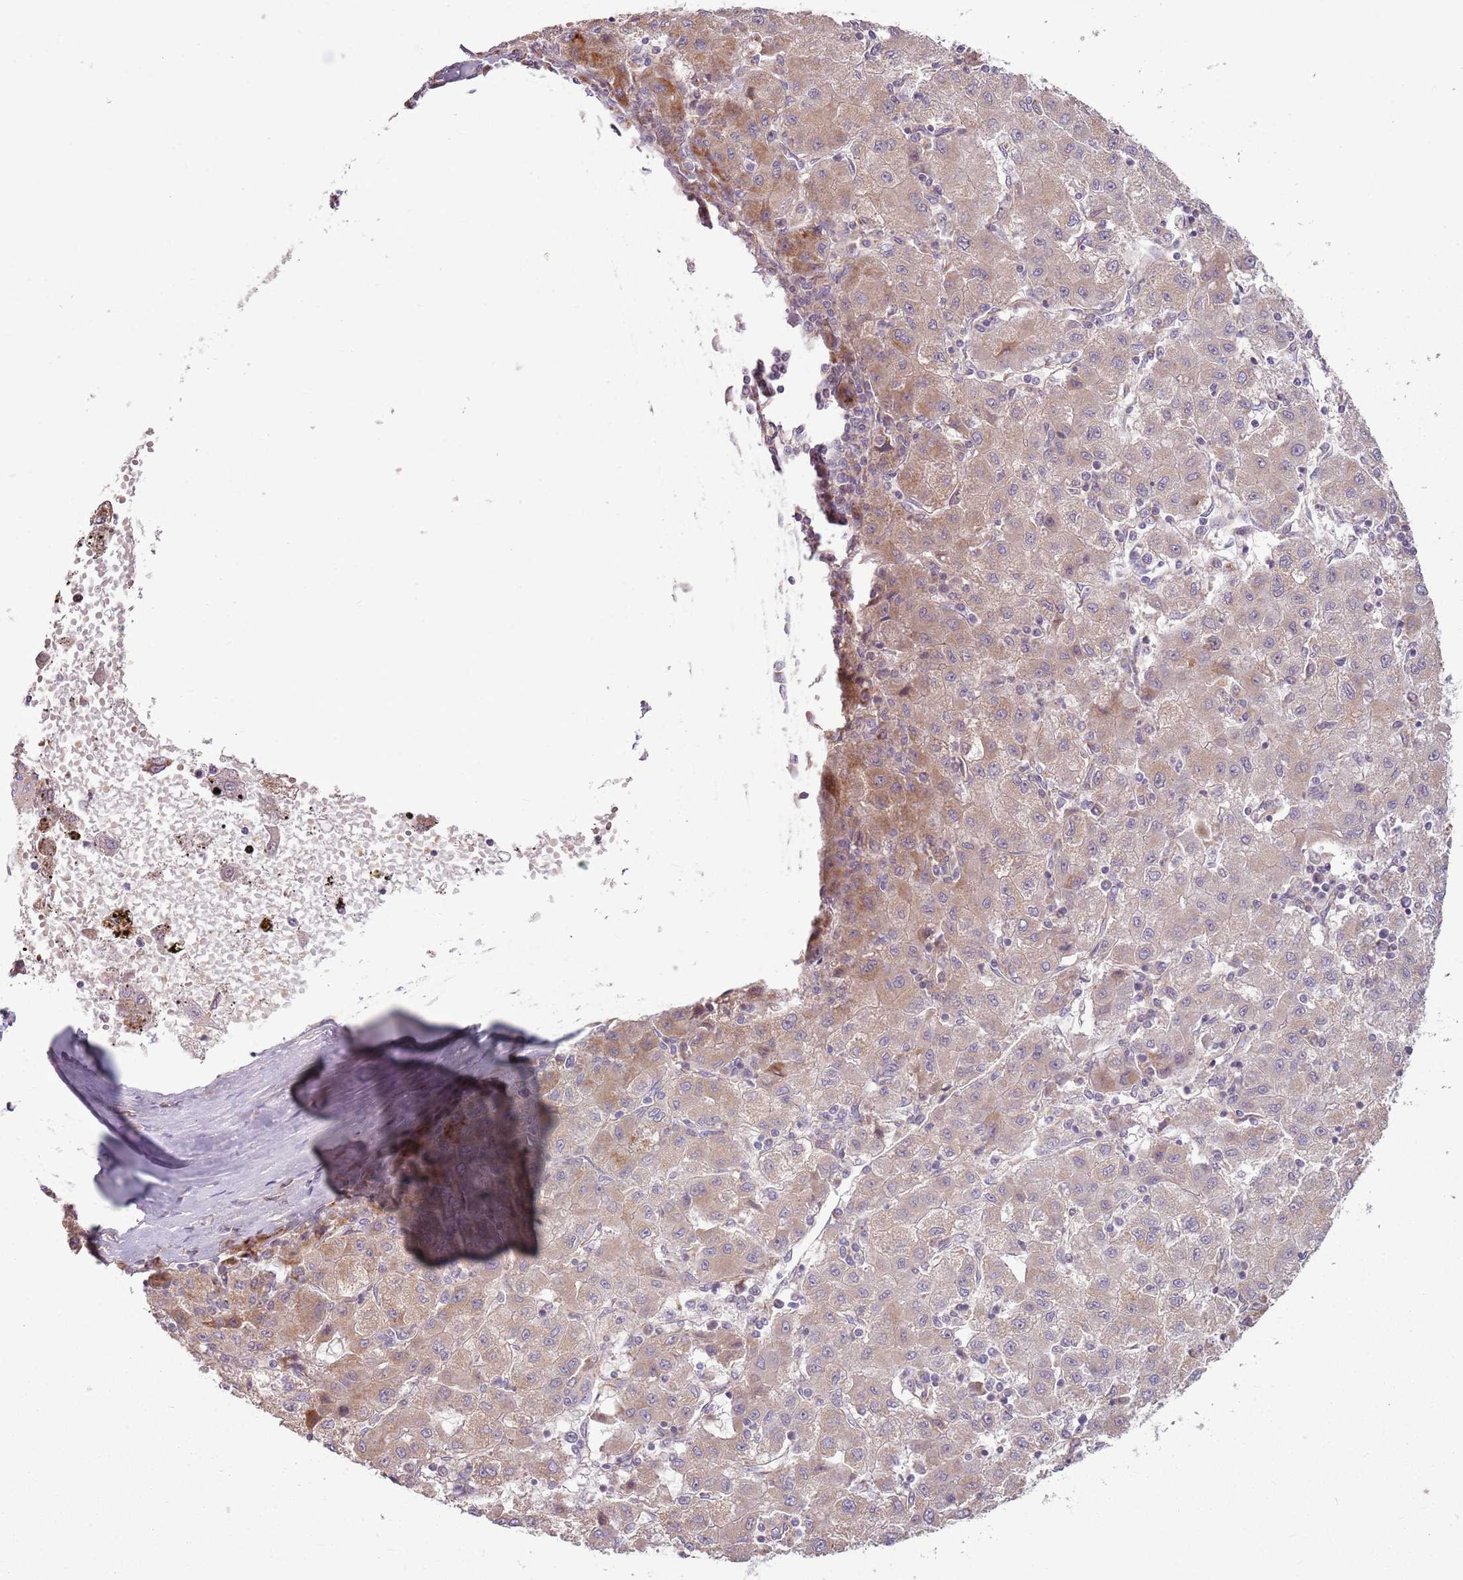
{"staining": {"intensity": "weak", "quantity": ">75%", "location": "cytoplasmic/membranous"}, "tissue": "liver cancer", "cell_type": "Tumor cells", "image_type": "cancer", "snomed": [{"axis": "morphology", "description": "Carcinoma, Hepatocellular, NOS"}, {"axis": "topography", "description": "Liver"}], "caption": "A brown stain shows weak cytoplasmic/membranous positivity of a protein in human liver cancer (hepatocellular carcinoma) tumor cells. (Stains: DAB (3,3'-diaminobenzidine) in brown, nuclei in blue, Microscopy: brightfield microscopy at high magnification).", "gene": "ZNF530", "patient": {"sex": "male", "age": 72}}